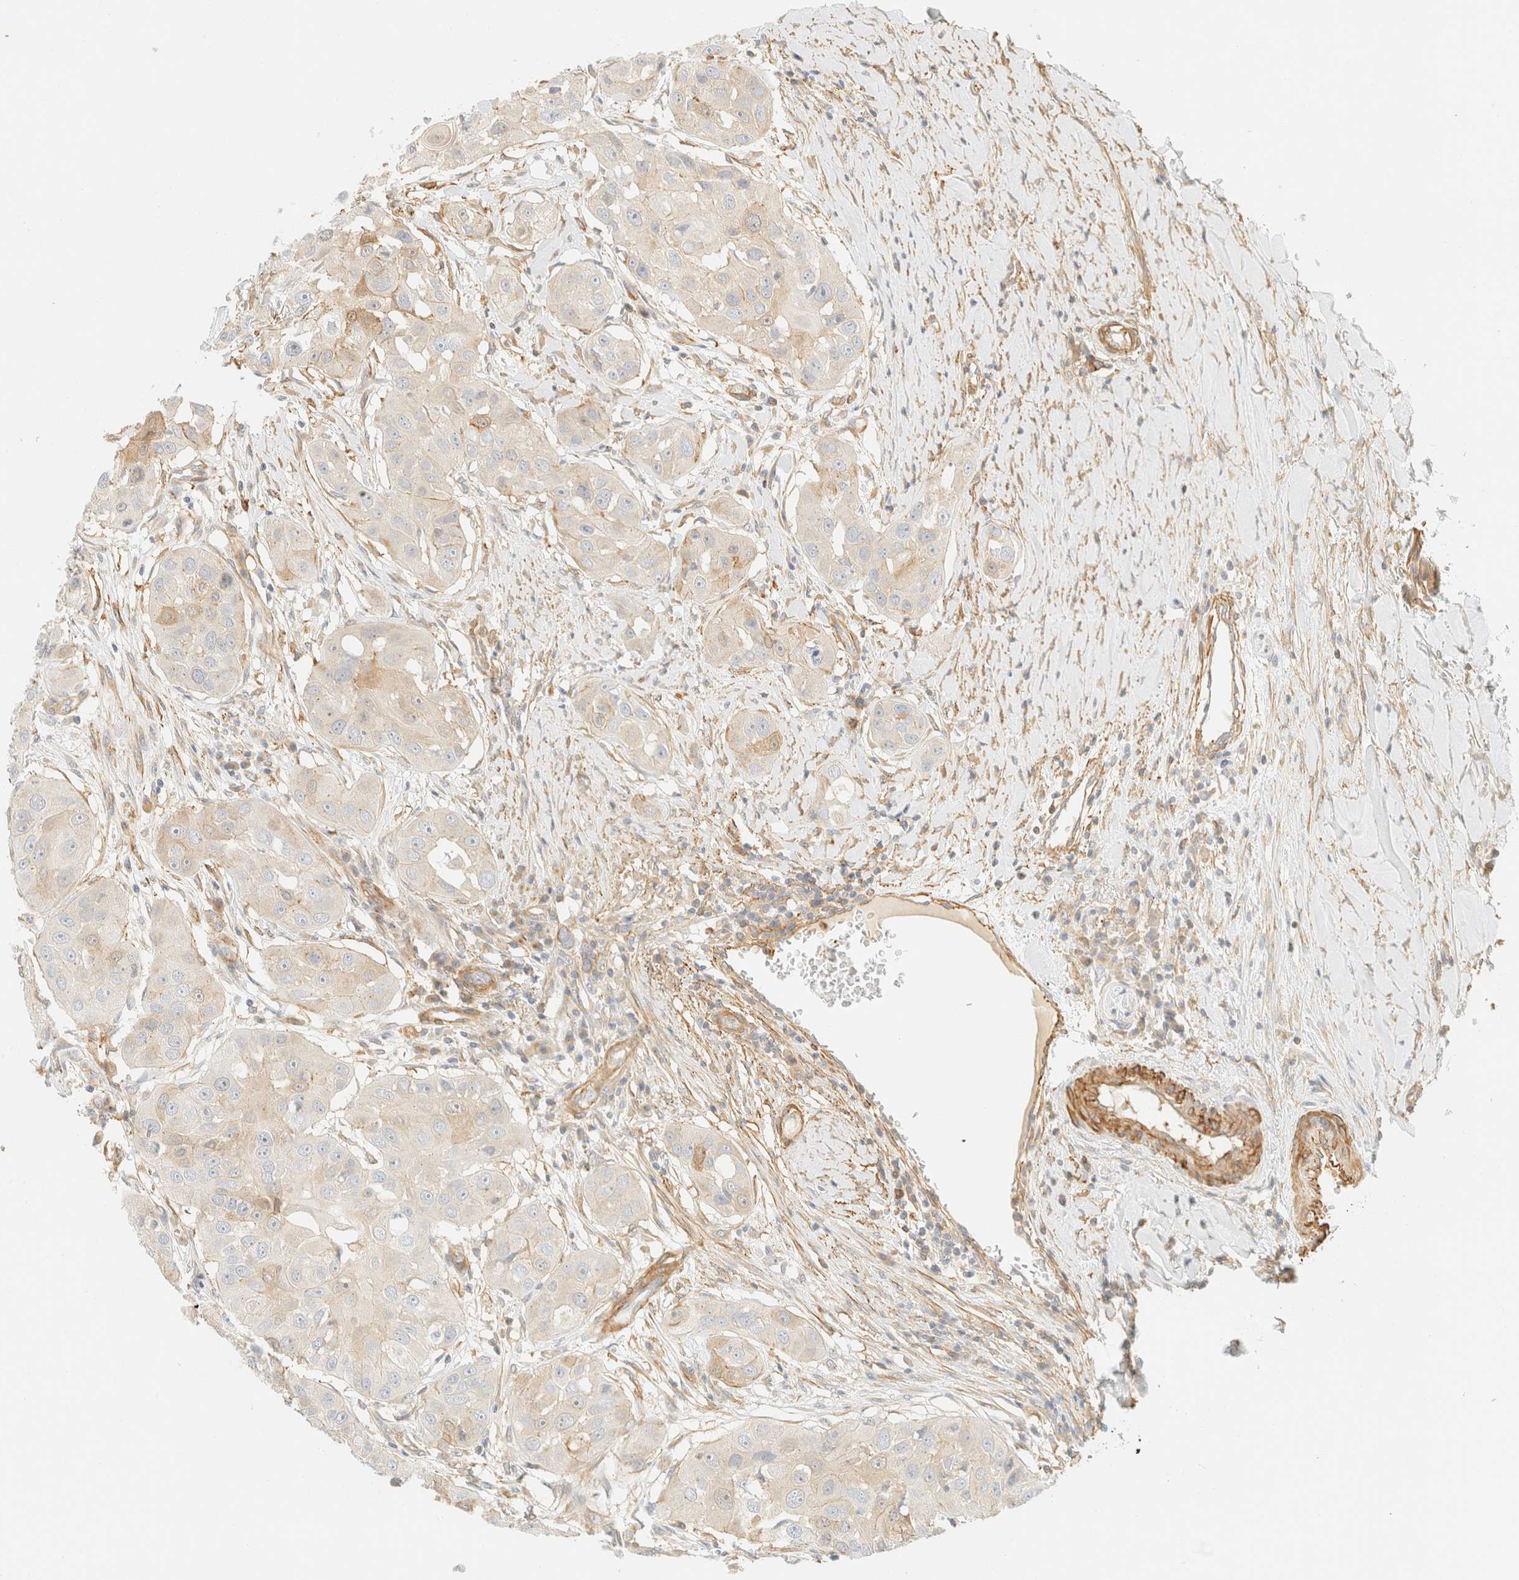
{"staining": {"intensity": "negative", "quantity": "none", "location": "none"}, "tissue": "head and neck cancer", "cell_type": "Tumor cells", "image_type": "cancer", "snomed": [{"axis": "morphology", "description": "Normal tissue, NOS"}, {"axis": "morphology", "description": "Squamous cell carcinoma, NOS"}, {"axis": "topography", "description": "Skeletal muscle"}, {"axis": "topography", "description": "Head-Neck"}], "caption": "Head and neck cancer was stained to show a protein in brown. There is no significant staining in tumor cells. The staining is performed using DAB (3,3'-diaminobenzidine) brown chromogen with nuclei counter-stained in using hematoxylin.", "gene": "OTOP2", "patient": {"sex": "male", "age": 51}}